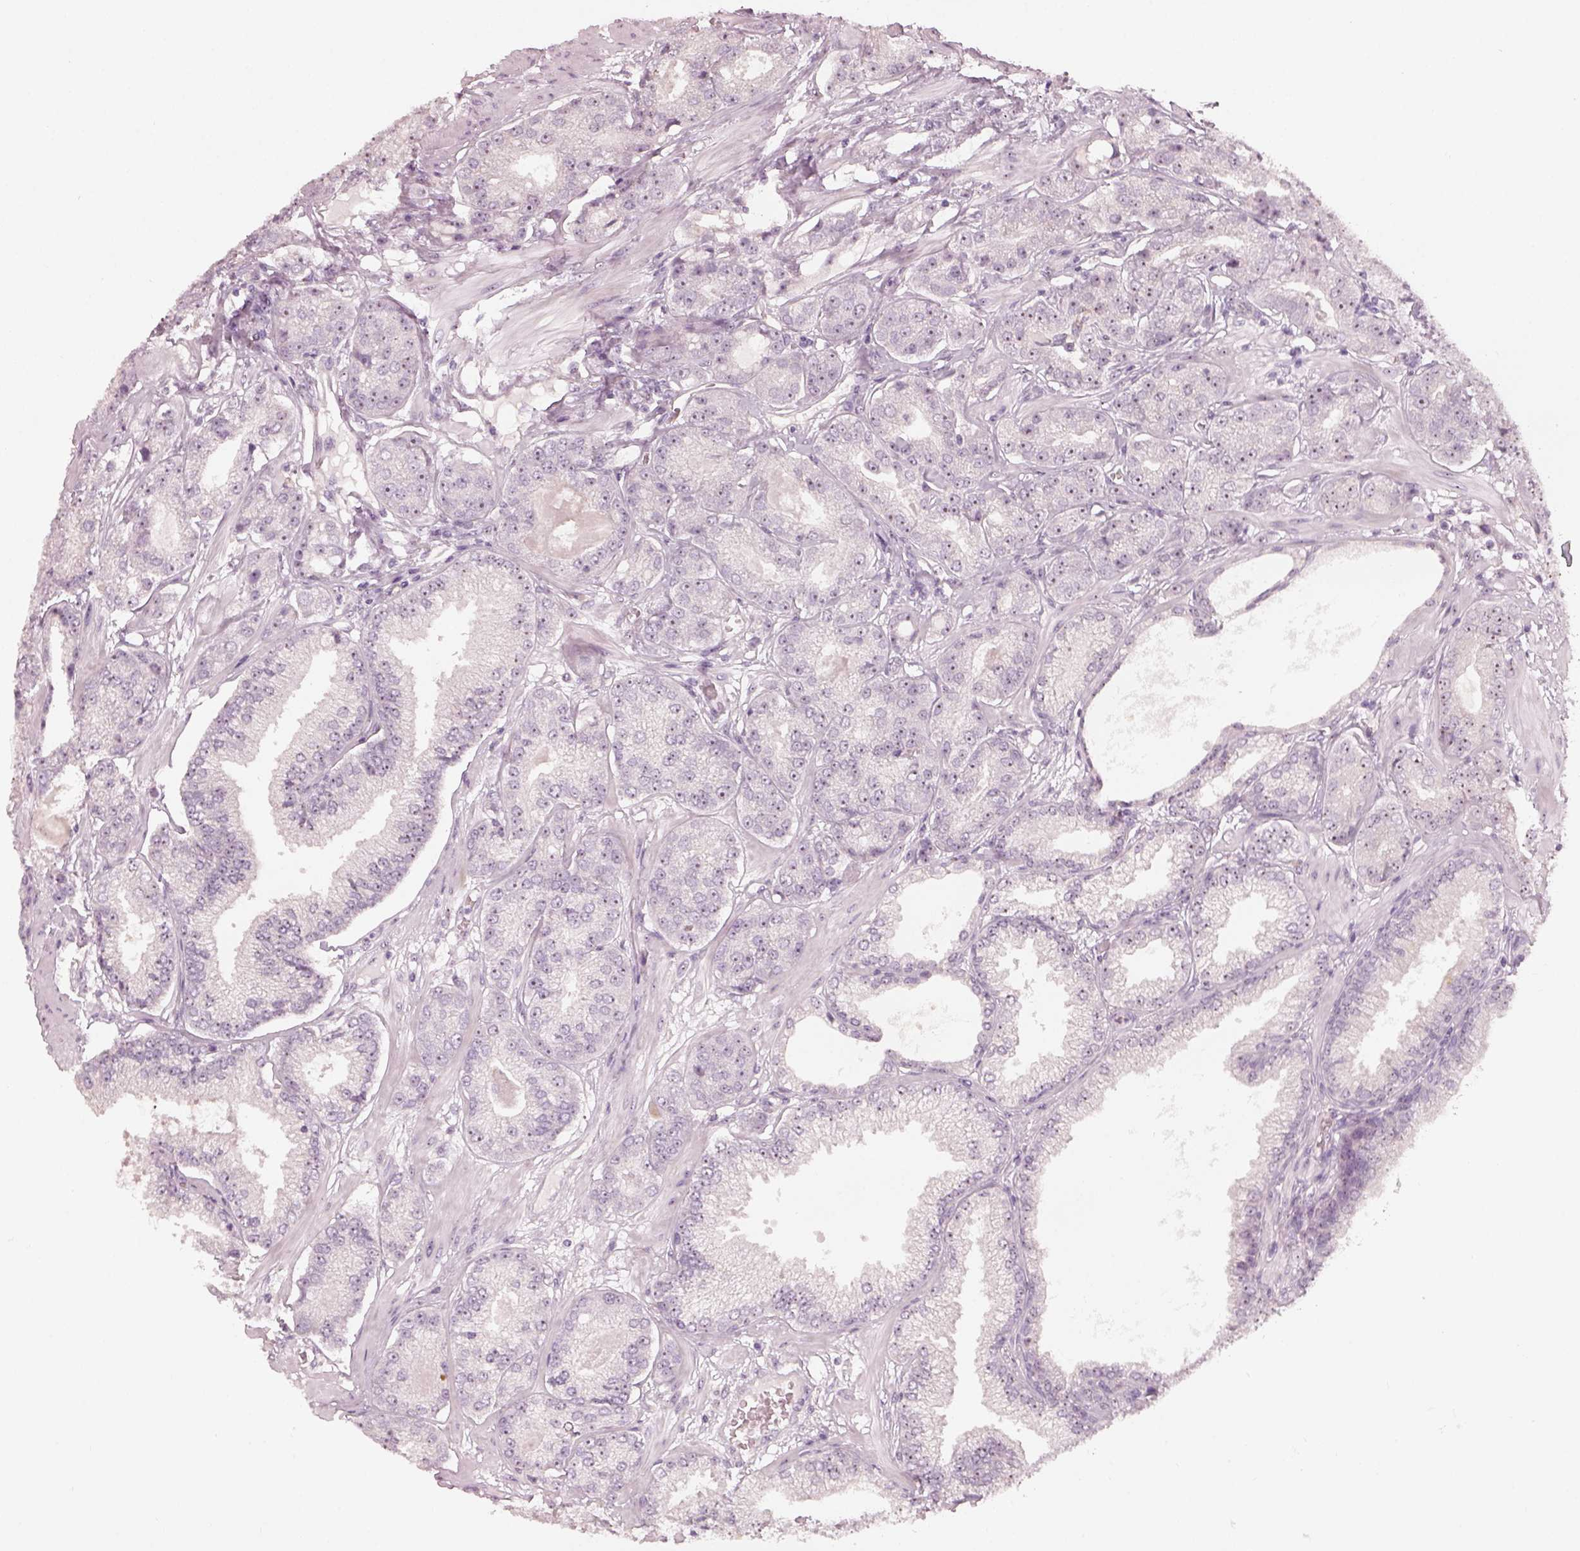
{"staining": {"intensity": "negative", "quantity": "none", "location": "none"}, "tissue": "prostate cancer", "cell_type": "Tumor cells", "image_type": "cancer", "snomed": [{"axis": "morphology", "description": "Adenocarcinoma, NOS"}, {"axis": "topography", "description": "Prostate"}], "caption": "Immunohistochemical staining of human prostate cancer displays no significant positivity in tumor cells.", "gene": "CDS1", "patient": {"sex": "male", "age": 64}}